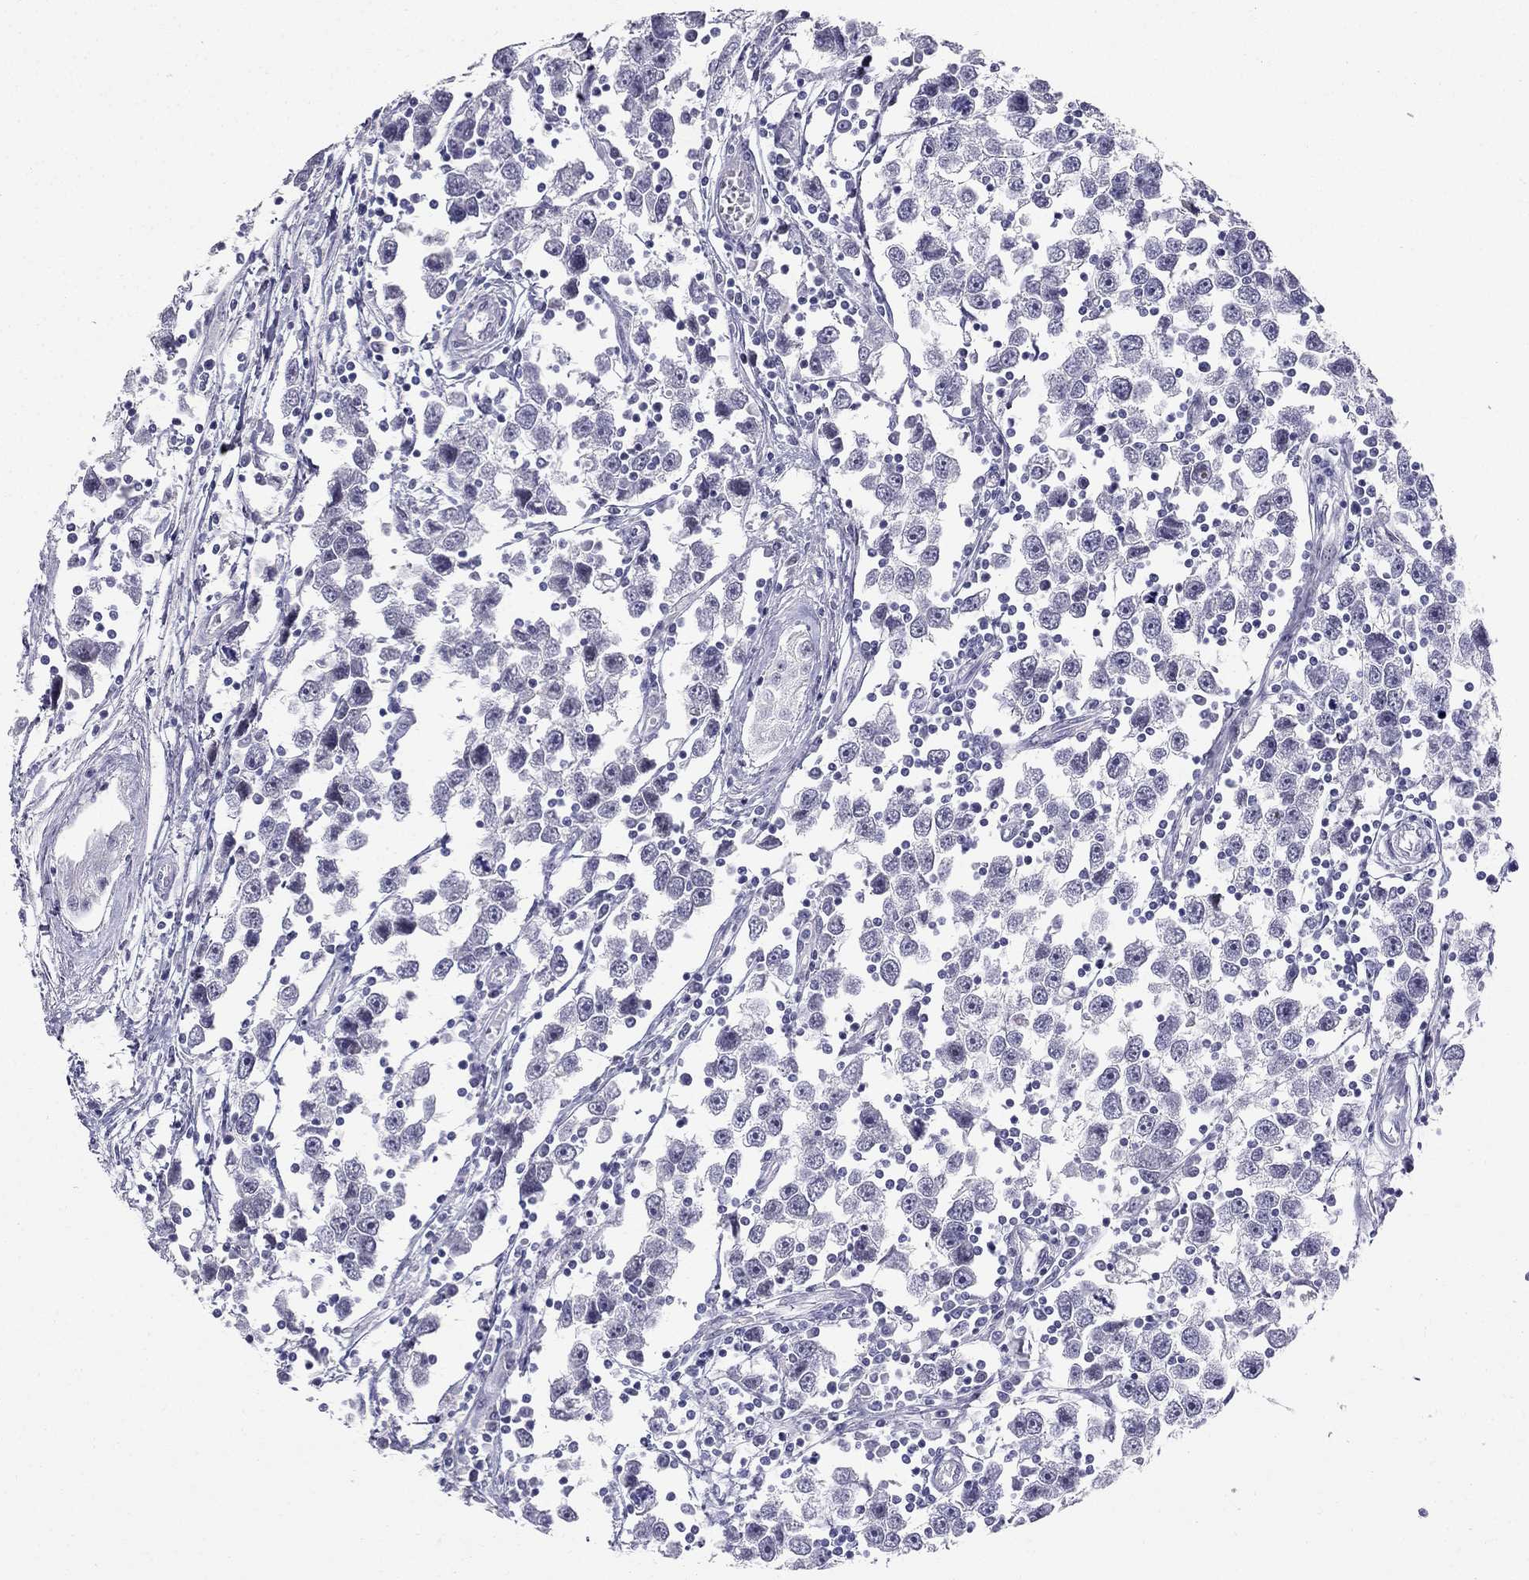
{"staining": {"intensity": "negative", "quantity": "none", "location": "none"}, "tissue": "testis cancer", "cell_type": "Tumor cells", "image_type": "cancer", "snomed": [{"axis": "morphology", "description": "Seminoma, NOS"}, {"axis": "topography", "description": "Testis"}], "caption": "This is a histopathology image of immunohistochemistry (IHC) staining of testis seminoma, which shows no expression in tumor cells.", "gene": "BAG5", "patient": {"sex": "male", "age": 30}}